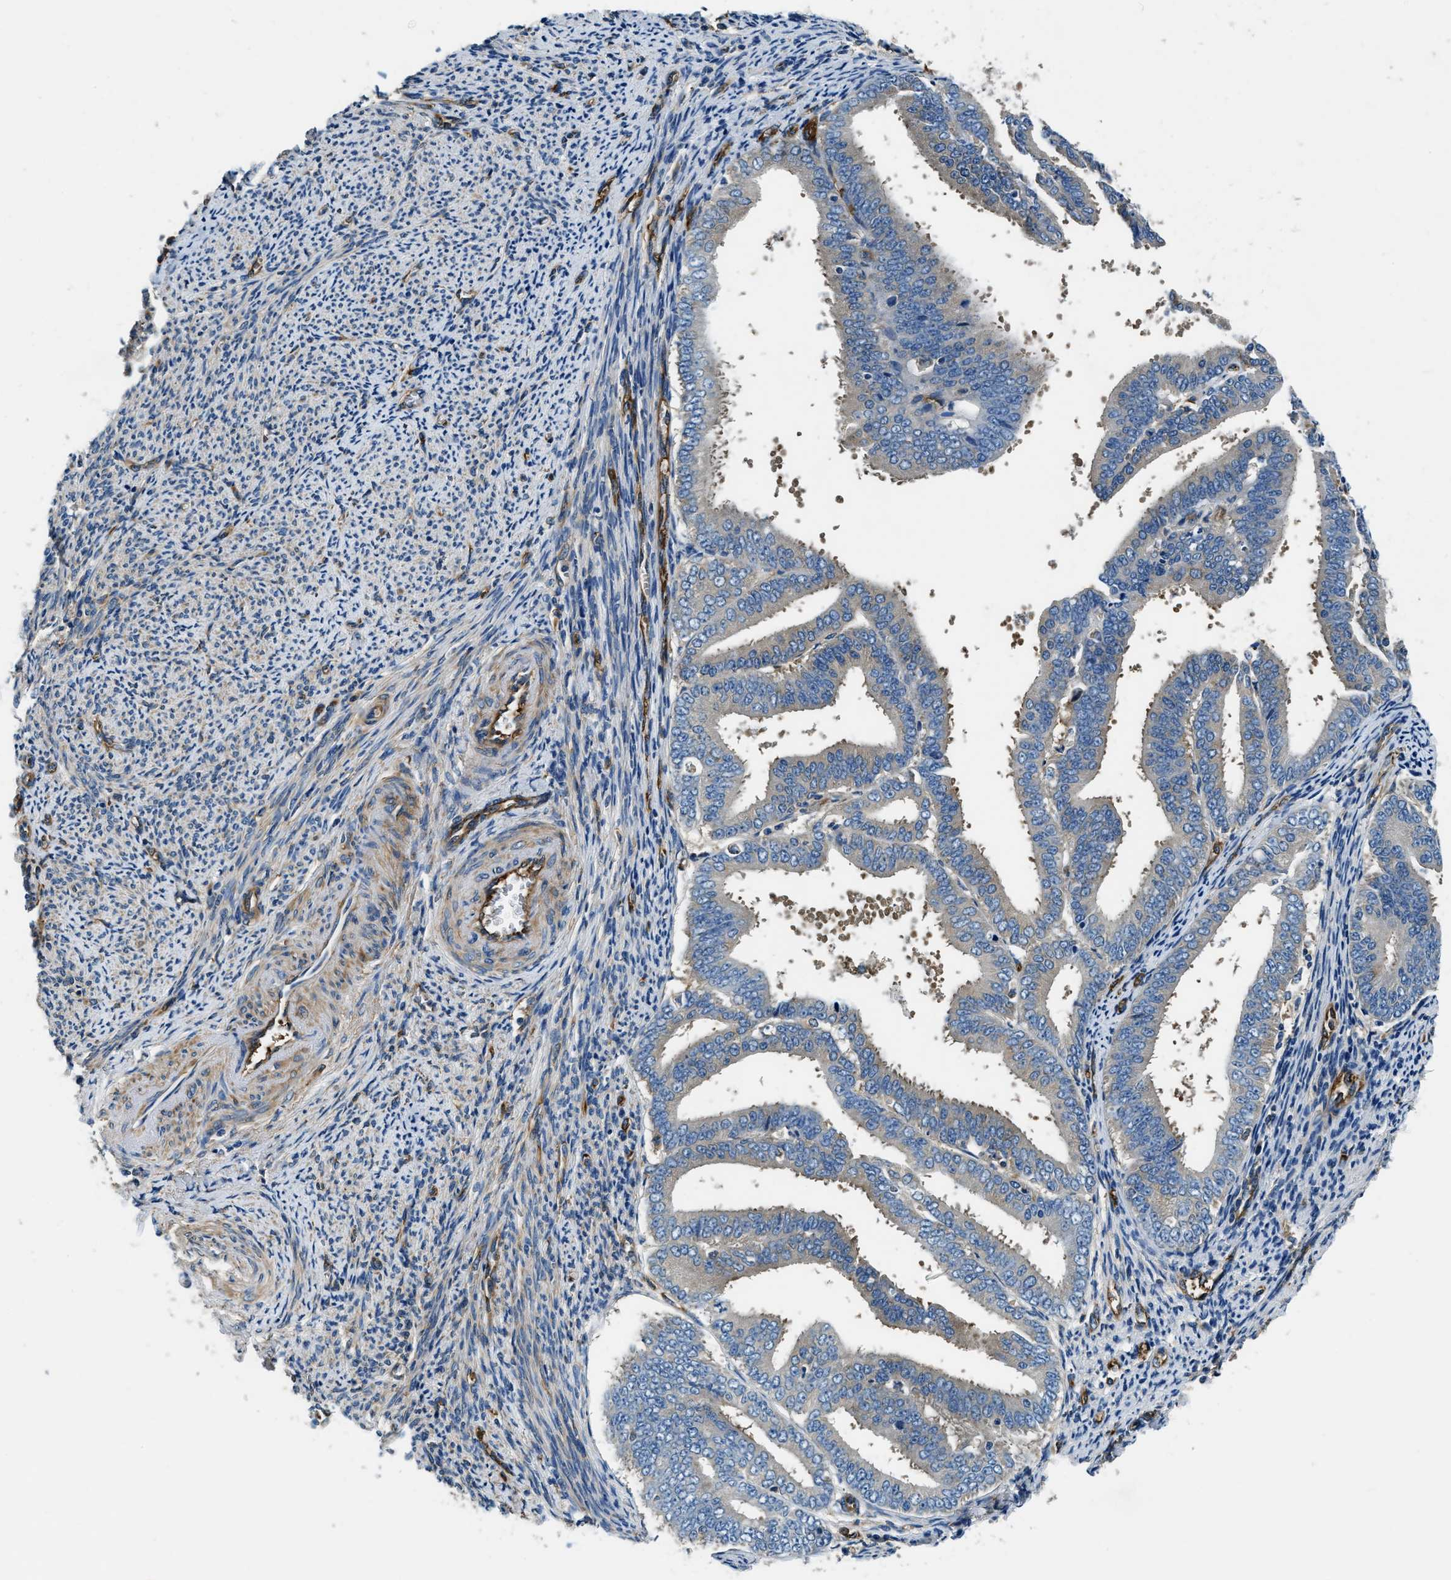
{"staining": {"intensity": "negative", "quantity": "none", "location": "none"}, "tissue": "endometrial cancer", "cell_type": "Tumor cells", "image_type": "cancer", "snomed": [{"axis": "morphology", "description": "Adenocarcinoma, NOS"}, {"axis": "topography", "description": "Endometrium"}], "caption": "Endometrial cancer stained for a protein using immunohistochemistry shows no staining tumor cells.", "gene": "EEA1", "patient": {"sex": "female", "age": 63}}